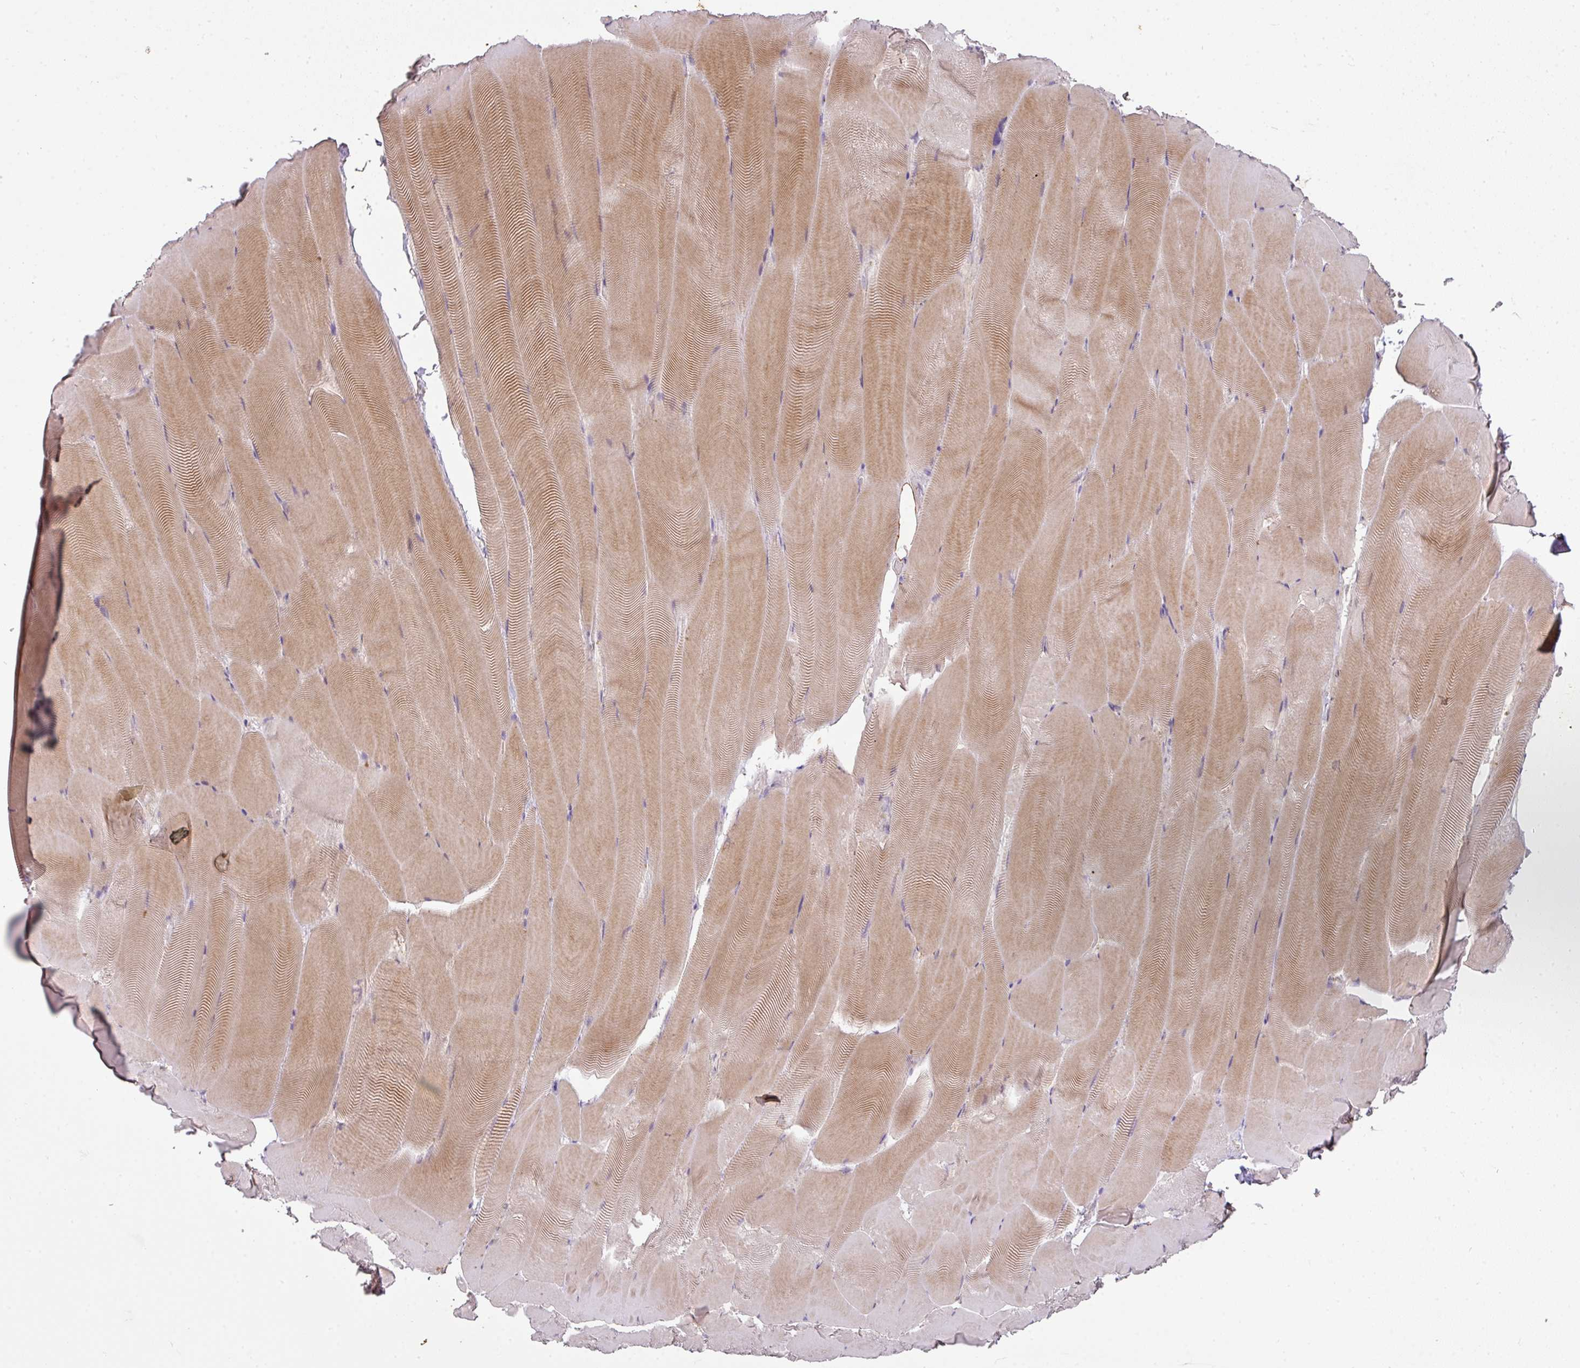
{"staining": {"intensity": "moderate", "quantity": "25%-75%", "location": "cytoplasmic/membranous"}, "tissue": "skeletal muscle", "cell_type": "Myocytes", "image_type": "normal", "snomed": [{"axis": "morphology", "description": "Normal tissue, NOS"}, {"axis": "topography", "description": "Skeletal muscle"}], "caption": "This photomicrograph displays immunohistochemistry staining of normal skeletal muscle, with medium moderate cytoplasmic/membranous positivity in about 25%-75% of myocytes.", "gene": "ZNF266", "patient": {"sex": "female", "age": 64}}